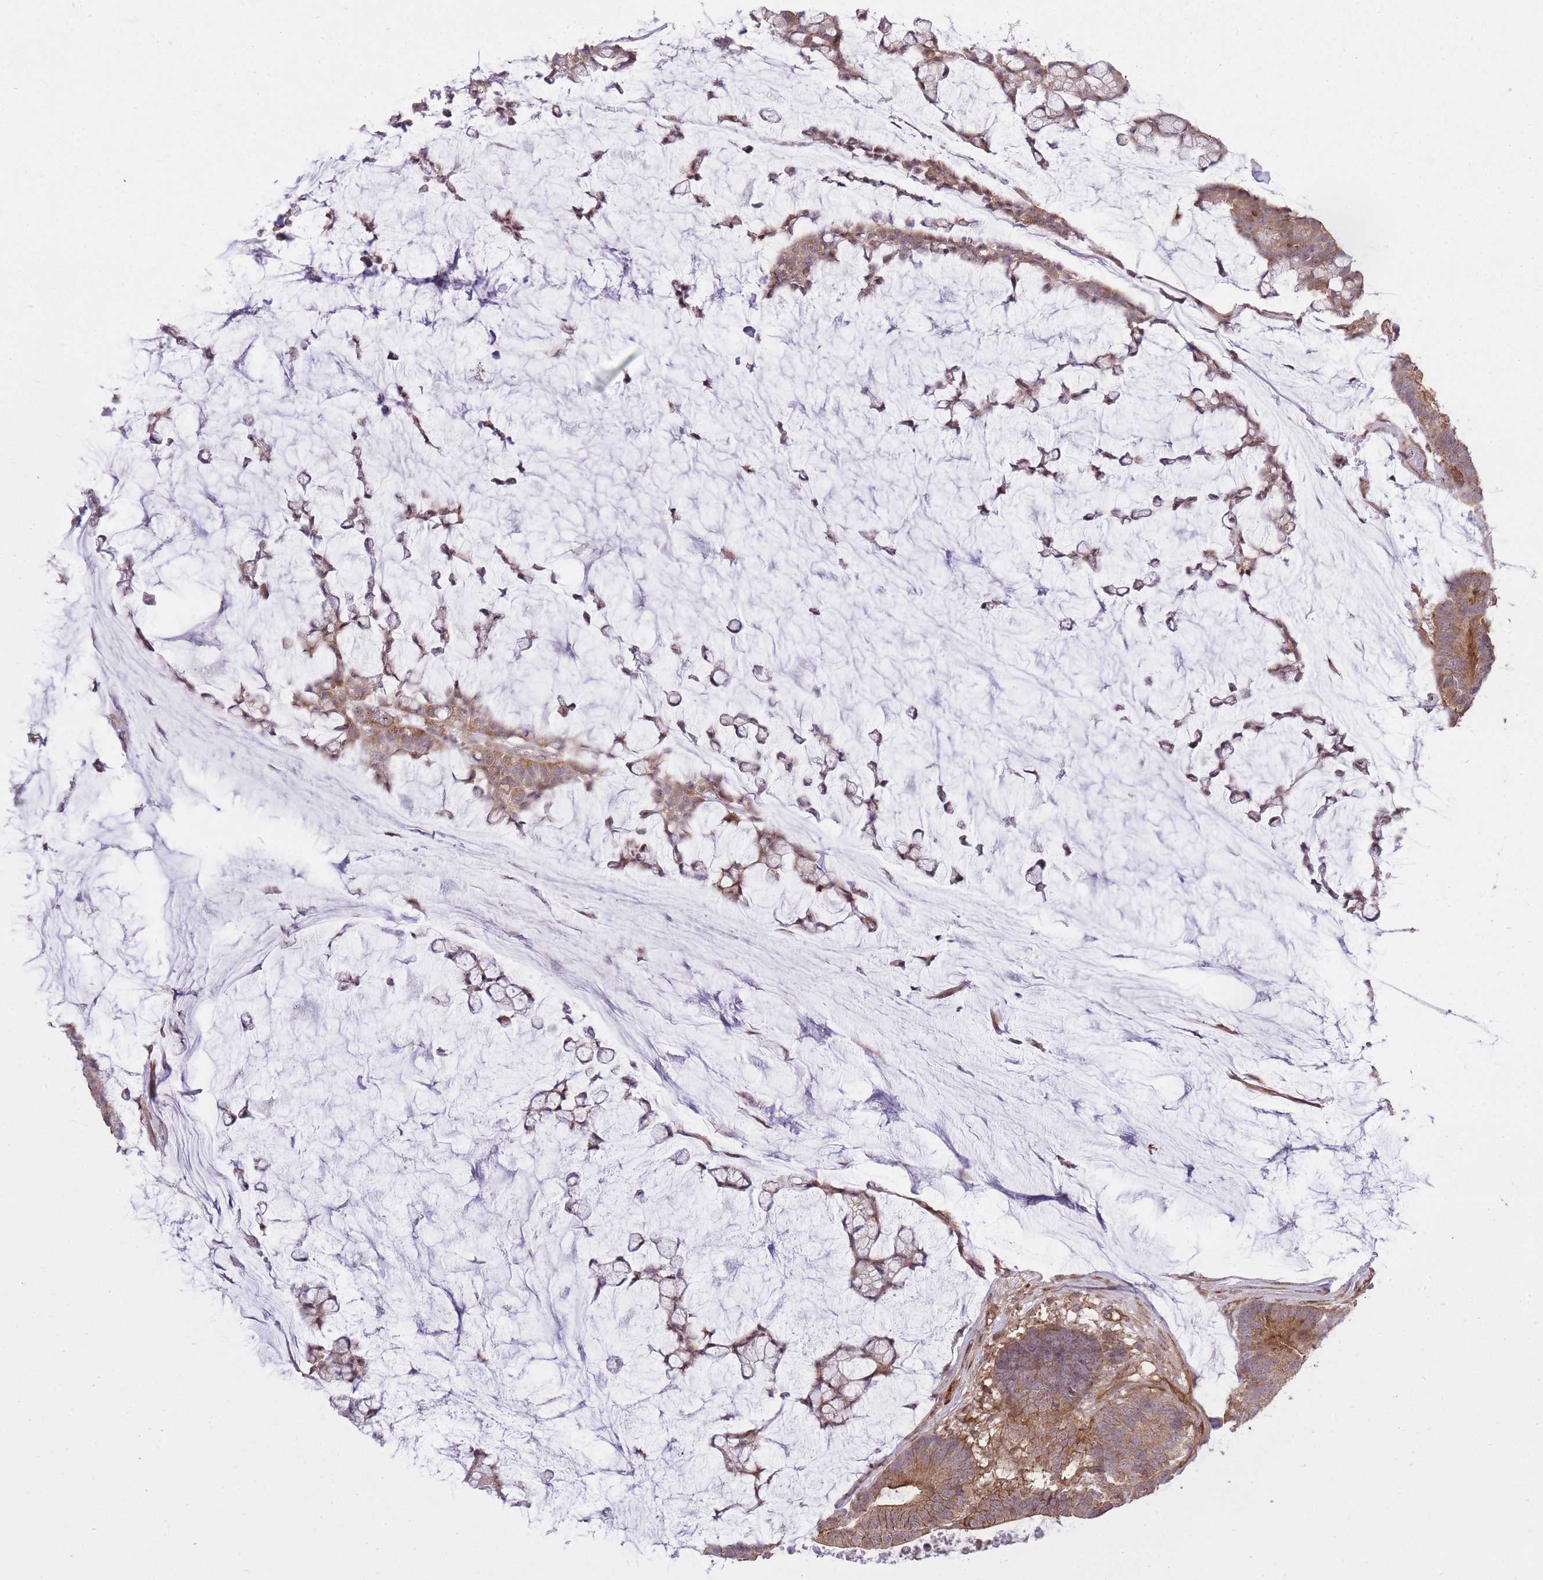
{"staining": {"intensity": "moderate", "quantity": ">75%", "location": "cytoplasmic/membranous"}, "tissue": "colorectal cancer", "cell_type": "Tumor cells", "image_type": "cancer", "snomed": [{"axis": "morphology", "description": "Adenocarcinoma, NOS"}, {"axis": "topography", "description": "Colon"}], "caption": "The micrograph displays immunohistochemical staining of adenocarcinoma (colorectal). There is moderate cytoplasmic/membranous positivity is identified in approximately >75% of tumor cells.", "gene": "PLD1", "patient": {"sex": "female", "age": 84}}